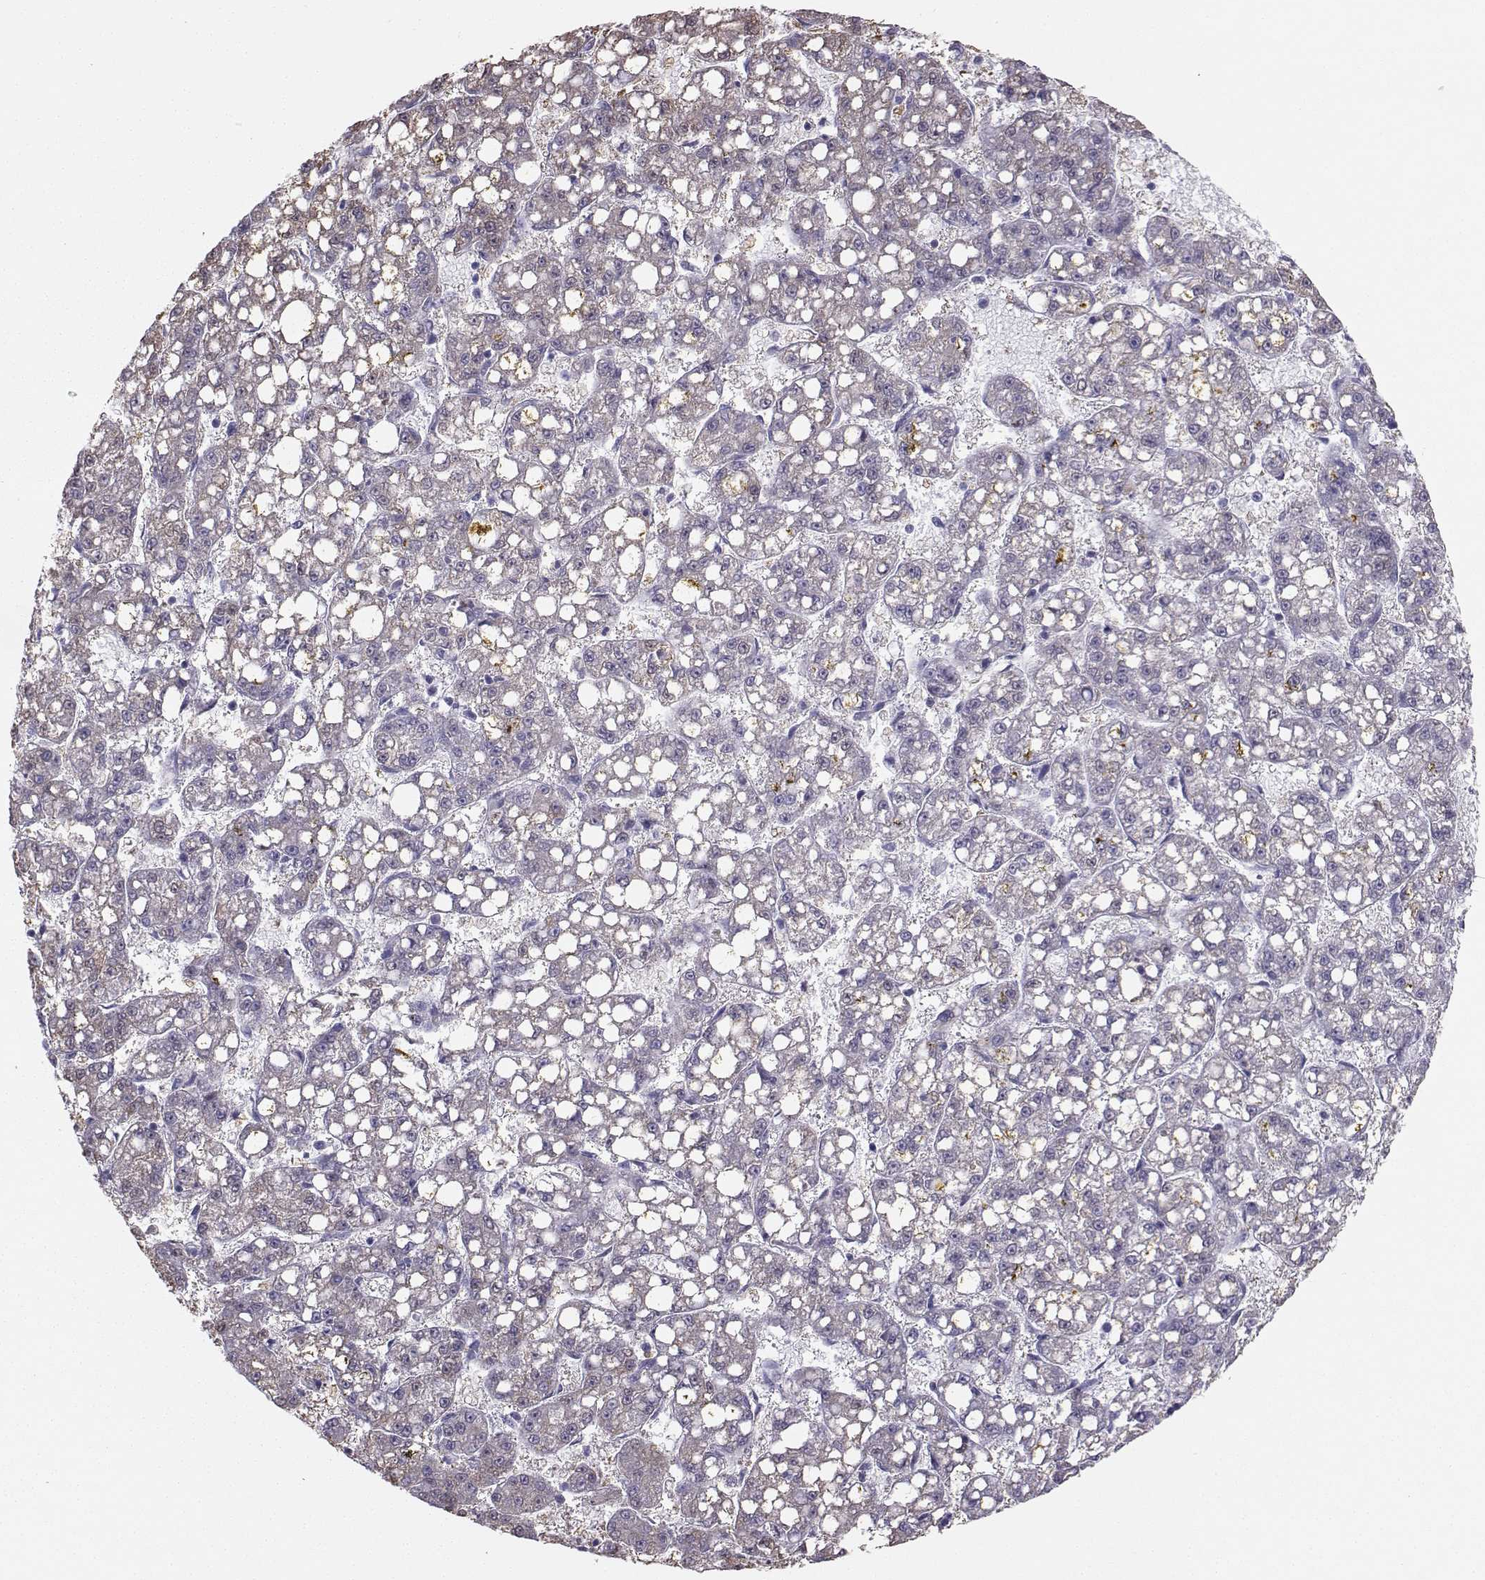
{"staining": {"intensity": "negative", "quantity": "none", "location": "none"}, "tissue": "liver cancer", "cell_type": "Tumor cells", "image_type": "cancer", "snomed": [{"axis": "morphology", "description": "Carcinoma, Hepatocellular, NOS"}, {"axis": "topography", "description": "Liver"}], "caption": "Tumor cells are negative for brown protein staining in liver cancer (hepatocellular carcinoma).", "gene": "DCLK3", "patient": {"sex": "female", "age": 65}}